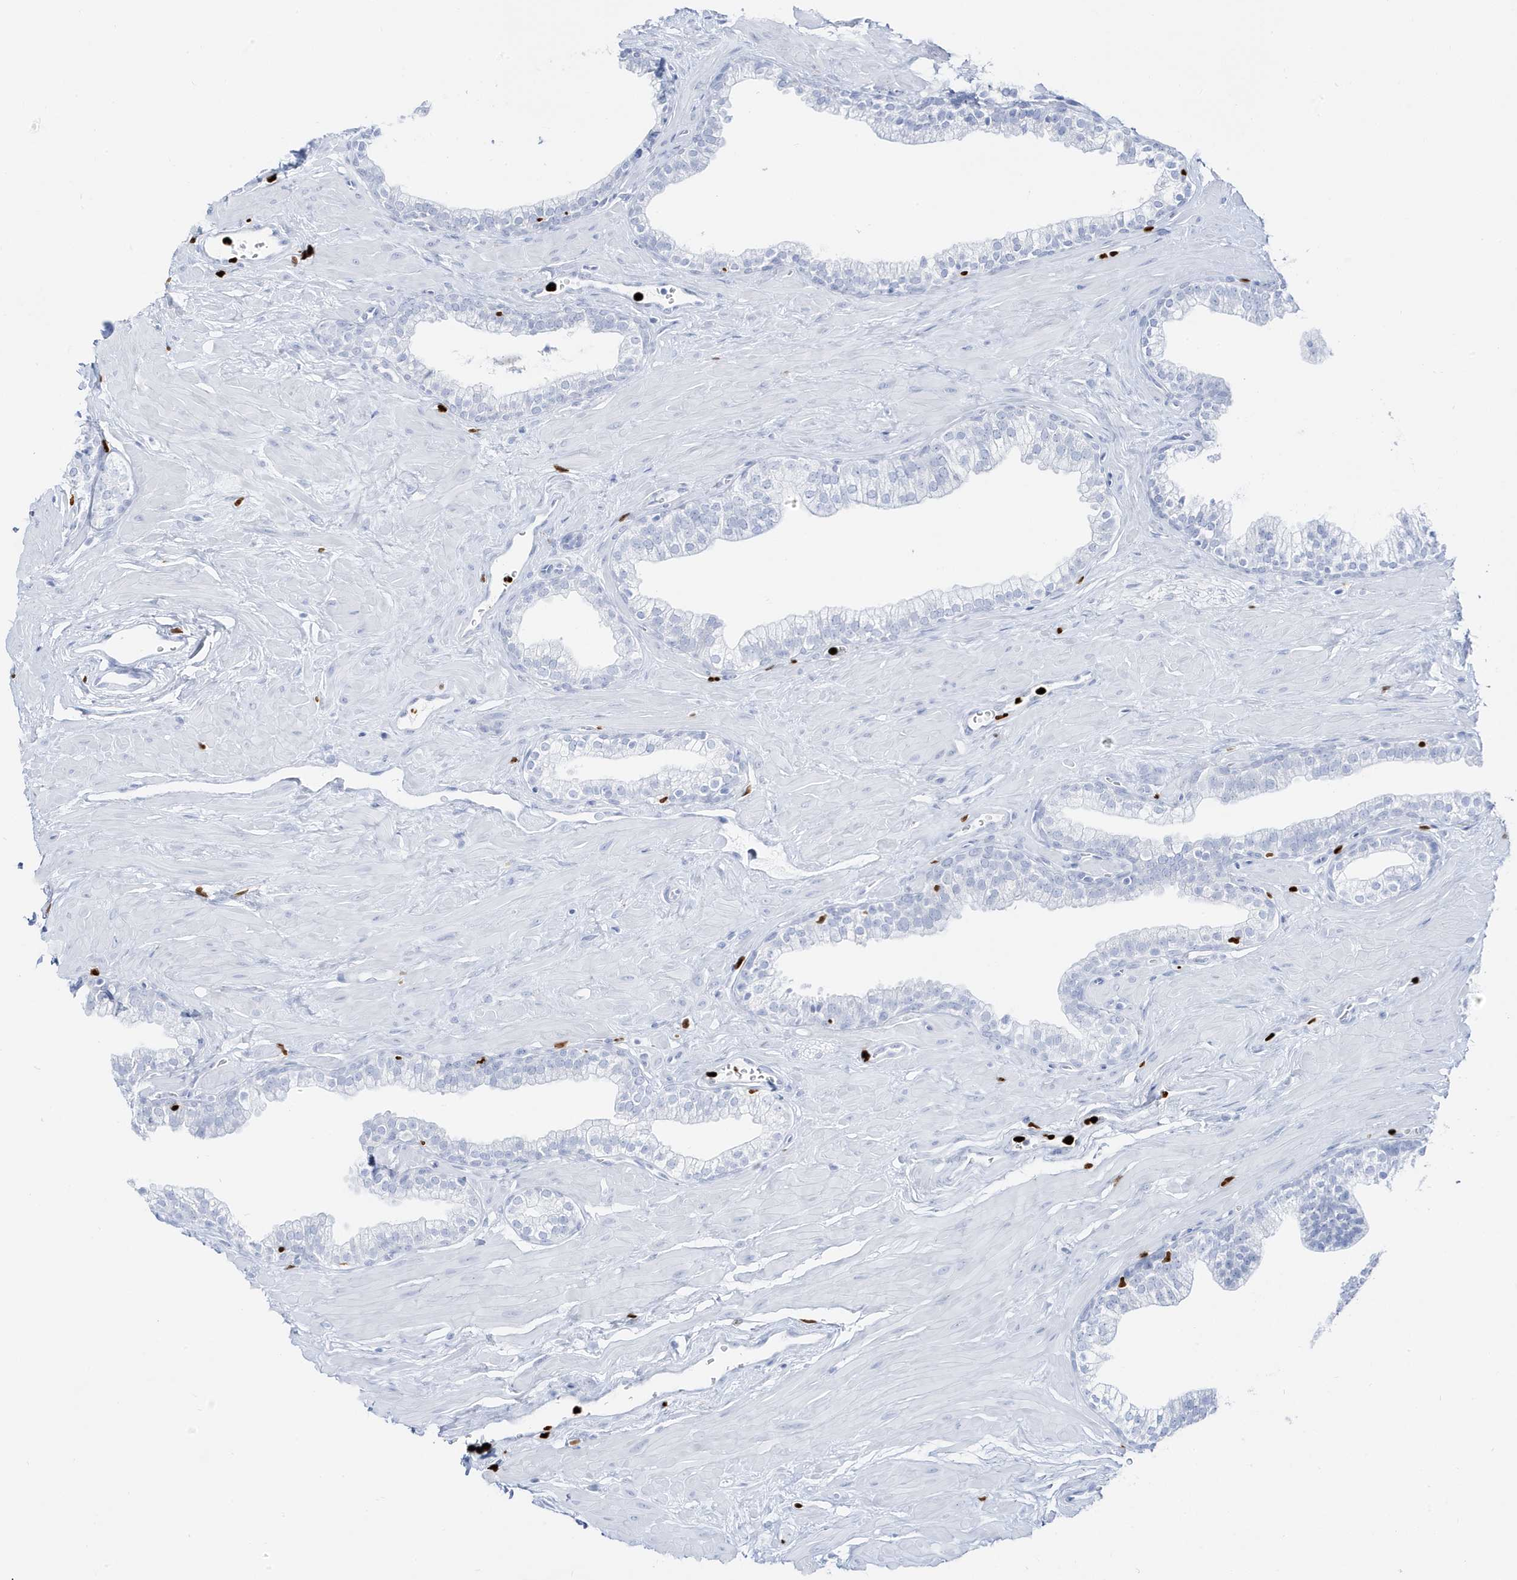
{"staining": {"intensity": "negative", "quantity": "none", "location": "none"}, "tissue": "prostate", "cell_type": "Glandular cells", "image_type": "normal", "snomed": [{"axis": "morphology", "description": "Normal tissue, NOS"}, {"axis": "morphology", "description": "Urothelial carcinoma, Low grade"}, {"axis": "topography", "description": "Urinary bladder"}, {"axis": "topography", "description": "Prostate"}], "caption": "High power microscopy histopathology image of an IHC image of unremarkable prostate, revealing no significant expression in glandular cells.", "gene": "MNDA", "patient": {"sex": "male", "age": 60}}